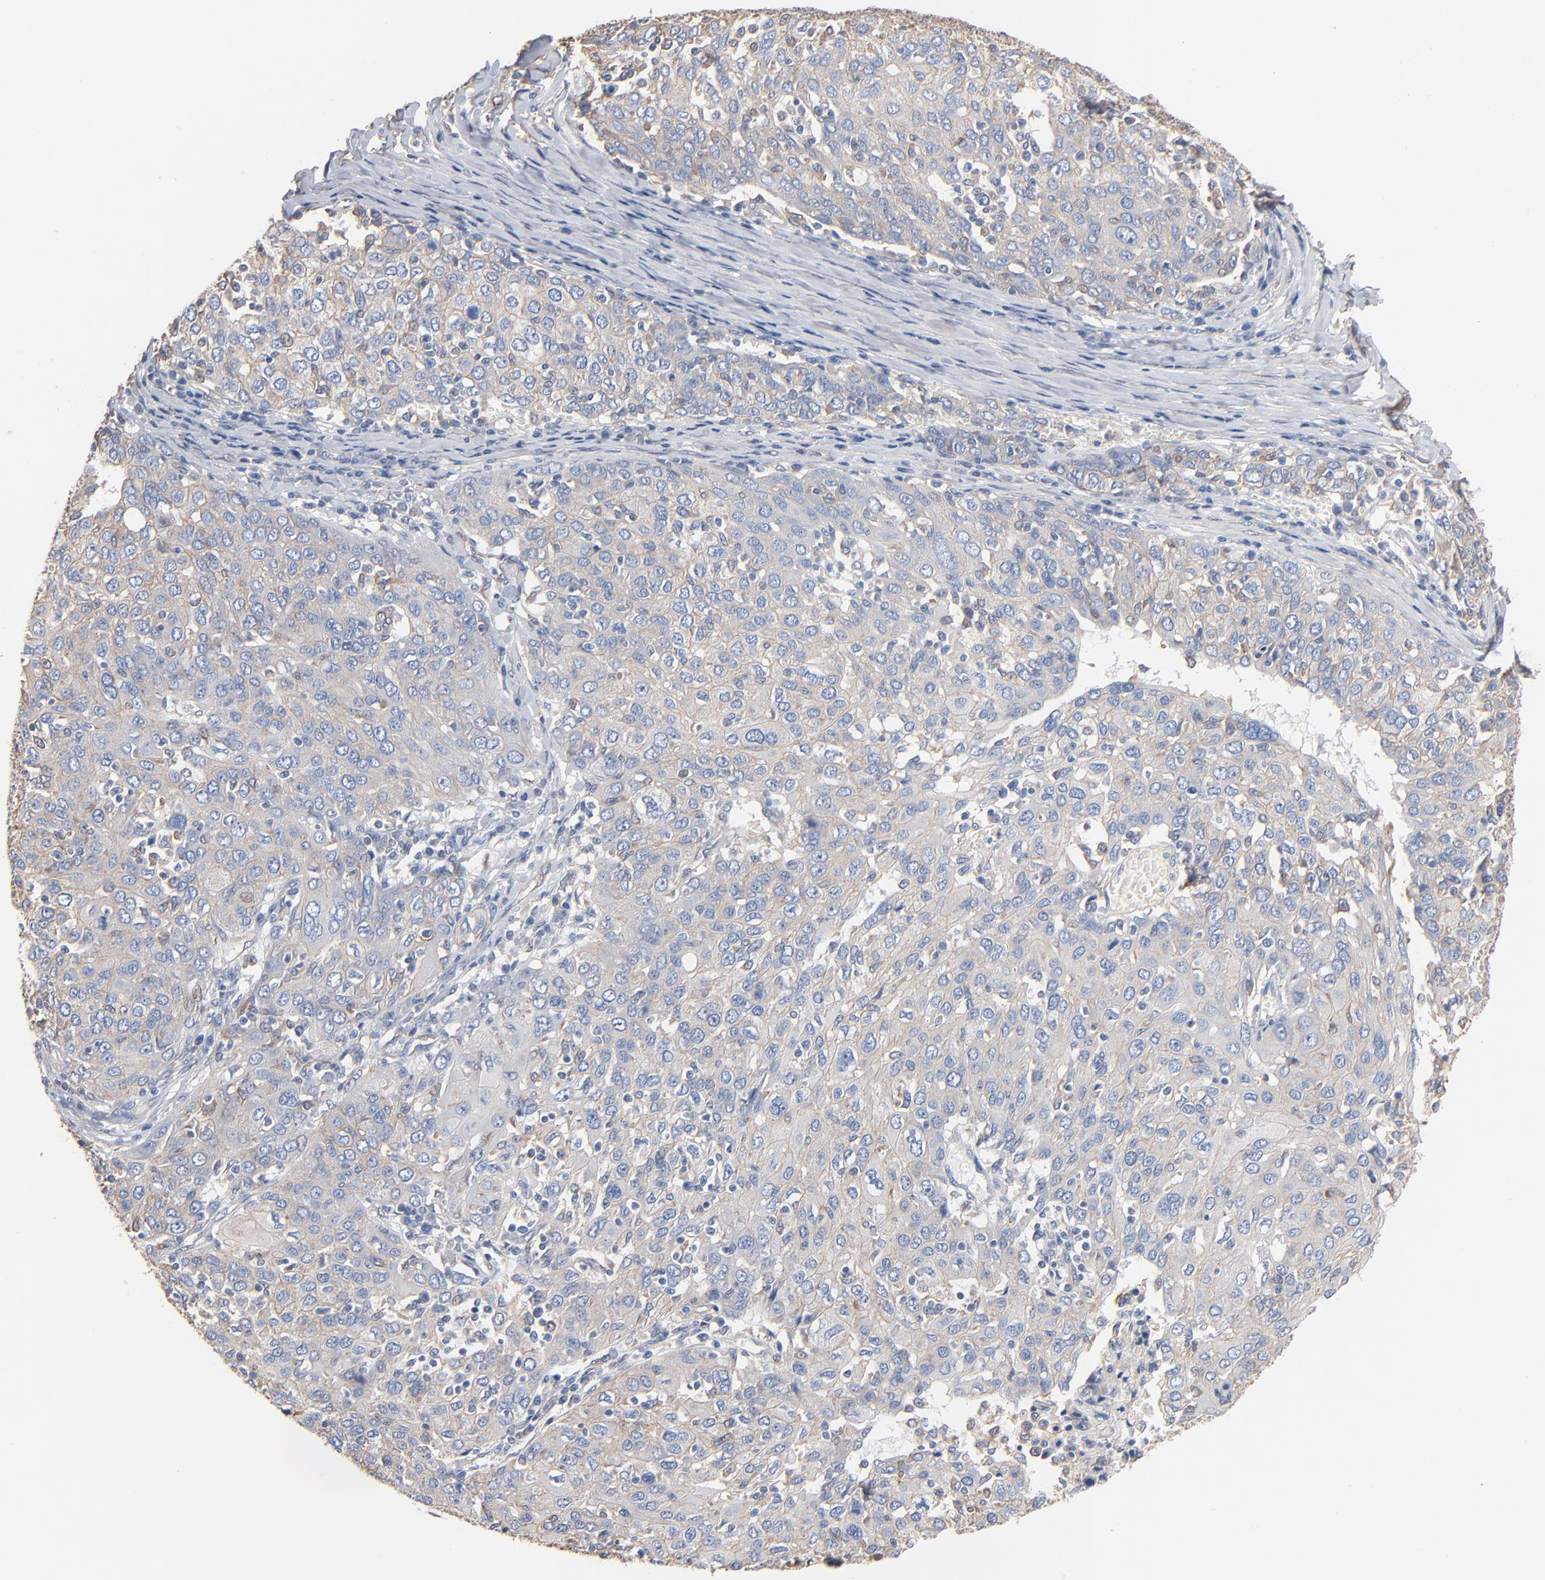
{"staining": {"intensity": "negative", "quantity": "none", "location": "none"}, "tissue": "ovarian cancer", "cell_type": "Tumor cells", "image_type": "cancer", "snomed": [{"axis": "morphology", "description": "Carcinoma, endometroid"}, {"axis": "topography", "description": "Ovary"}], "caption": "This is an immunohistochemistry (IHC) micrograph of human ovarian cancer (endometroid carcinoma). There is no positivity in tumor cells.", "gene": "ABCD4", "patient": {"sex": "female", "age": 50}}